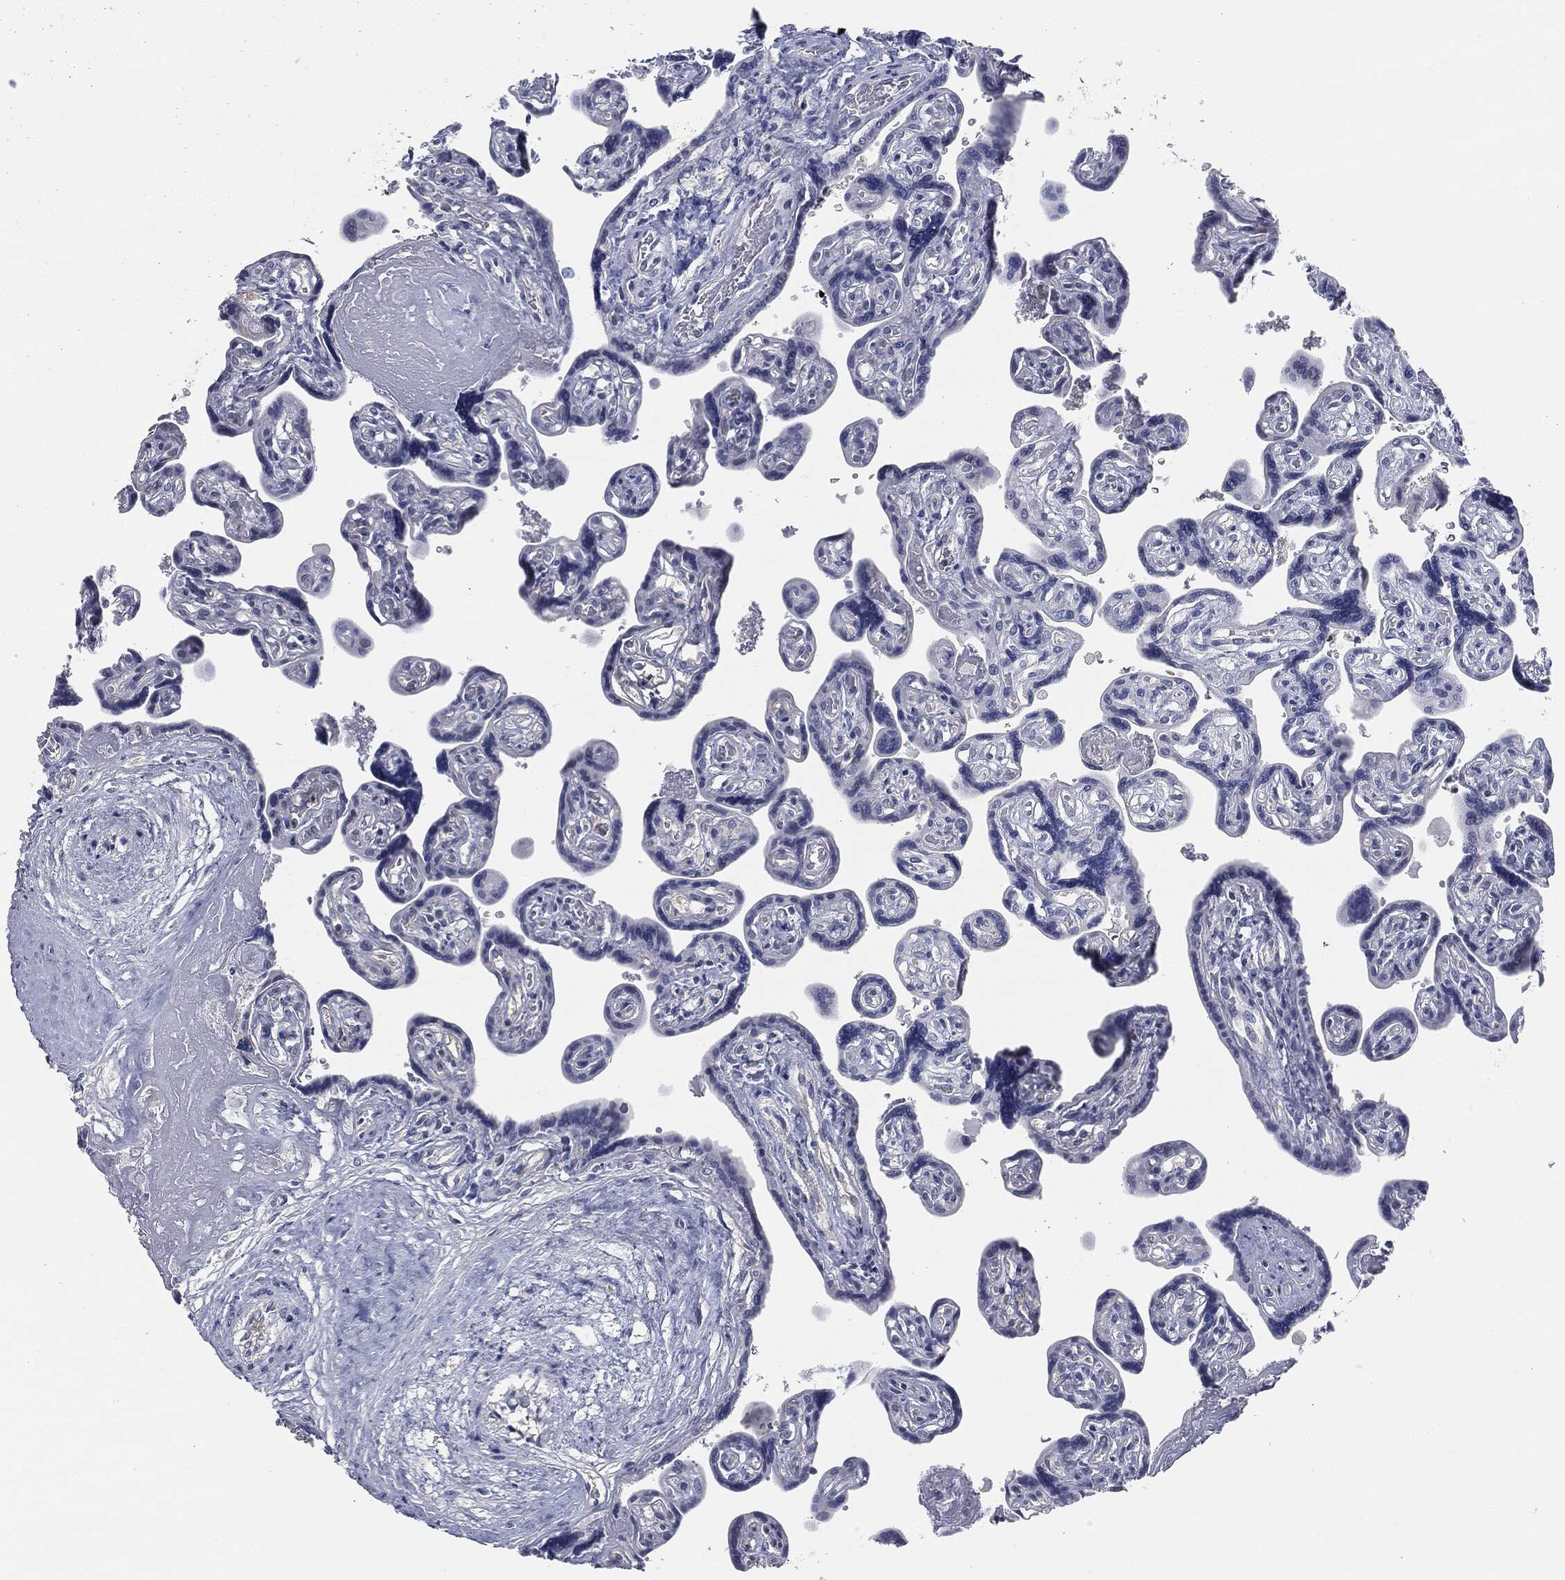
{"staining": {"intensity": "negative", "quantity": "none", "location": "none"}, "tissue": "placenta", "cell_type": "Decidual cells", "image_type": "normal", "snomed": [{"axis": "morphology", "description": "Normal tissue, NOS"}, {"axis": "topography", "description": "Placenta"}], "caption": "The image displays no staining of decidual cells in normal placenta.", "gene": "SIGLEC7", "patient": {"sex": "female", "age": 32}}